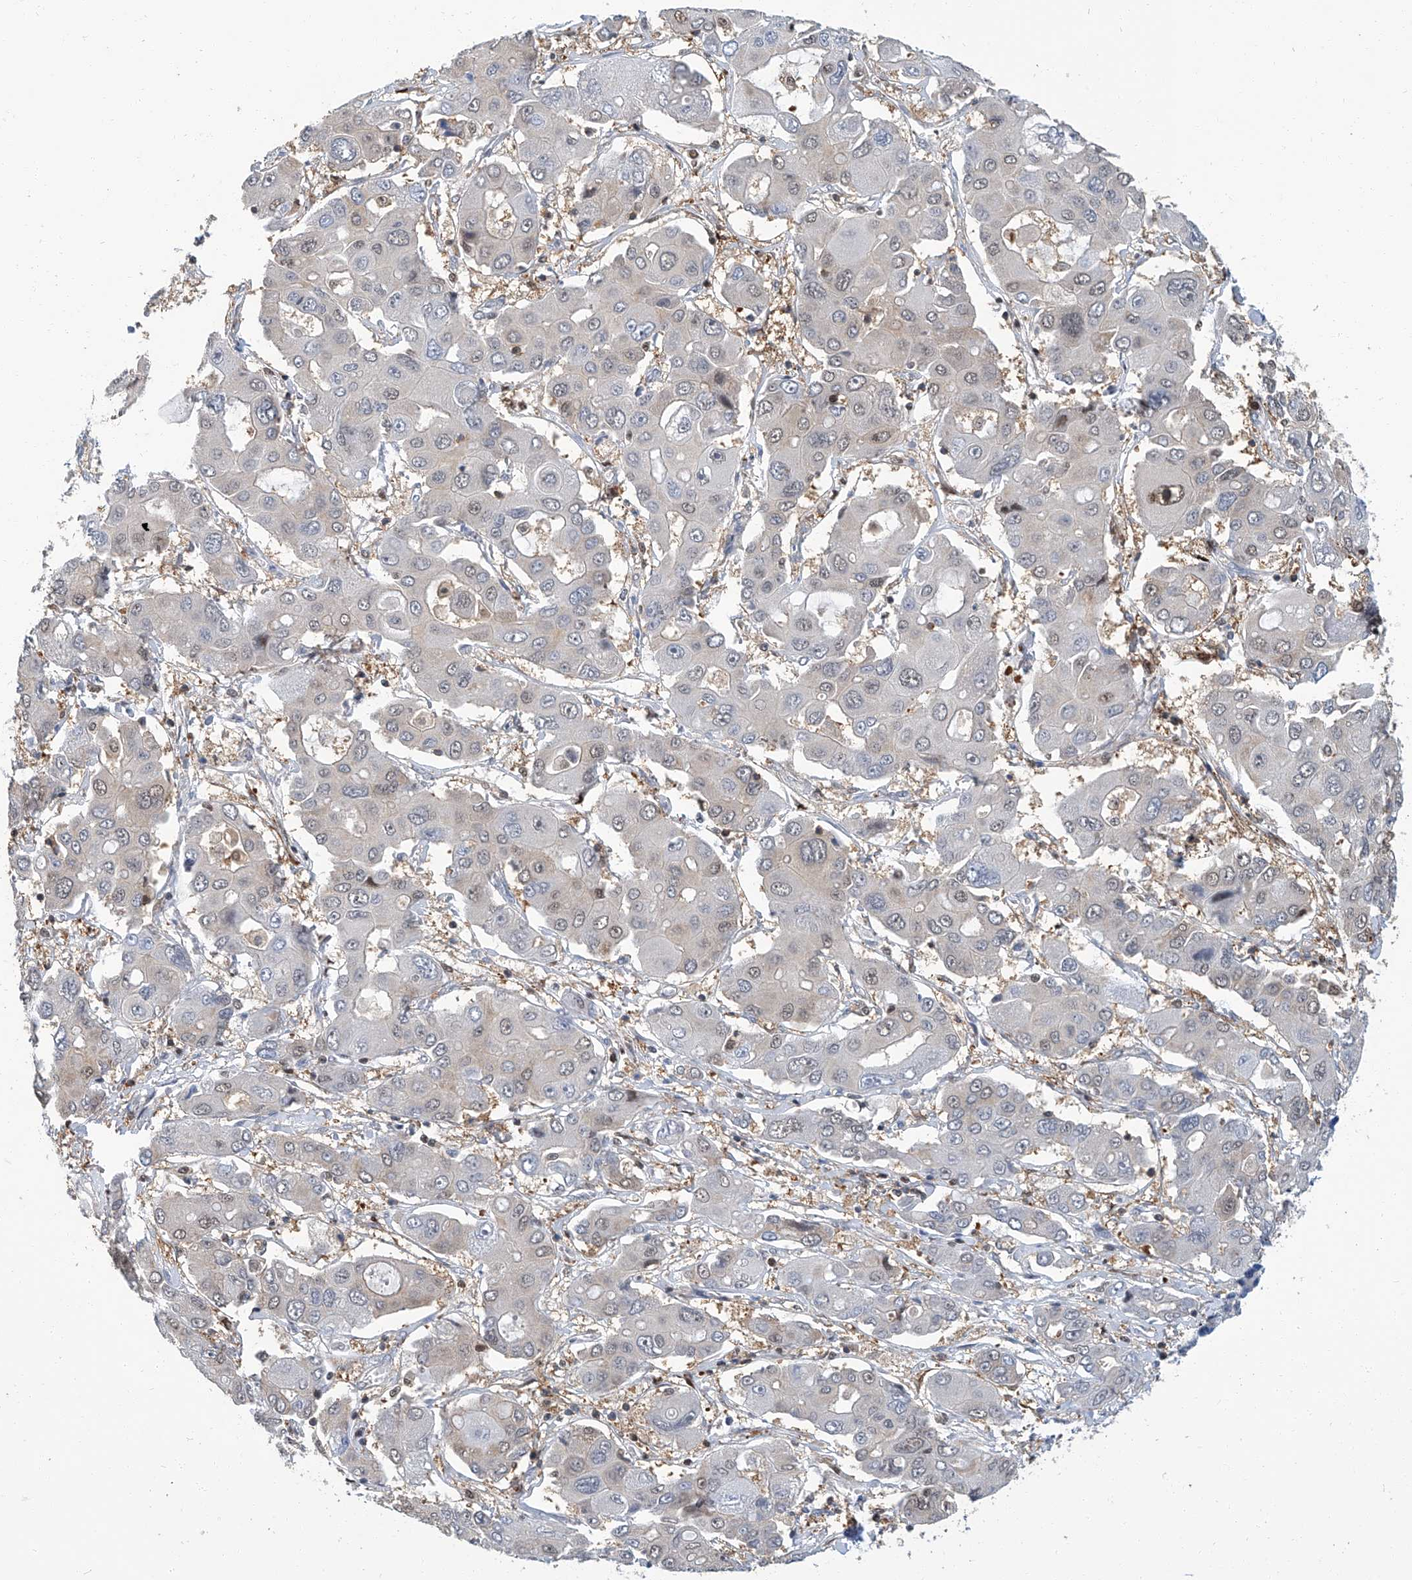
{"staining": {"intensity": "weak", "quantity": "<25%", "location": "nuclear"}, "tissue": "liver cancer", "cell_type": "Tumor cells", "image_type": "cancer", "snomed": [{"axis": "morphology", "description": "Cholangiocarcinoma"}, {"axis": "topography", "description": "Liver"}], "caption": "Tumor cells are negative for brown protein staining in liver cholangiocarcinoma. The staining is performed using DAB (3,3'-diaminobenzidine) brown chromogen with nuclei counter-stained in using hematoxylin.", "gene": "PSMB10", "patient": {"sex": "male", "age": 67}}